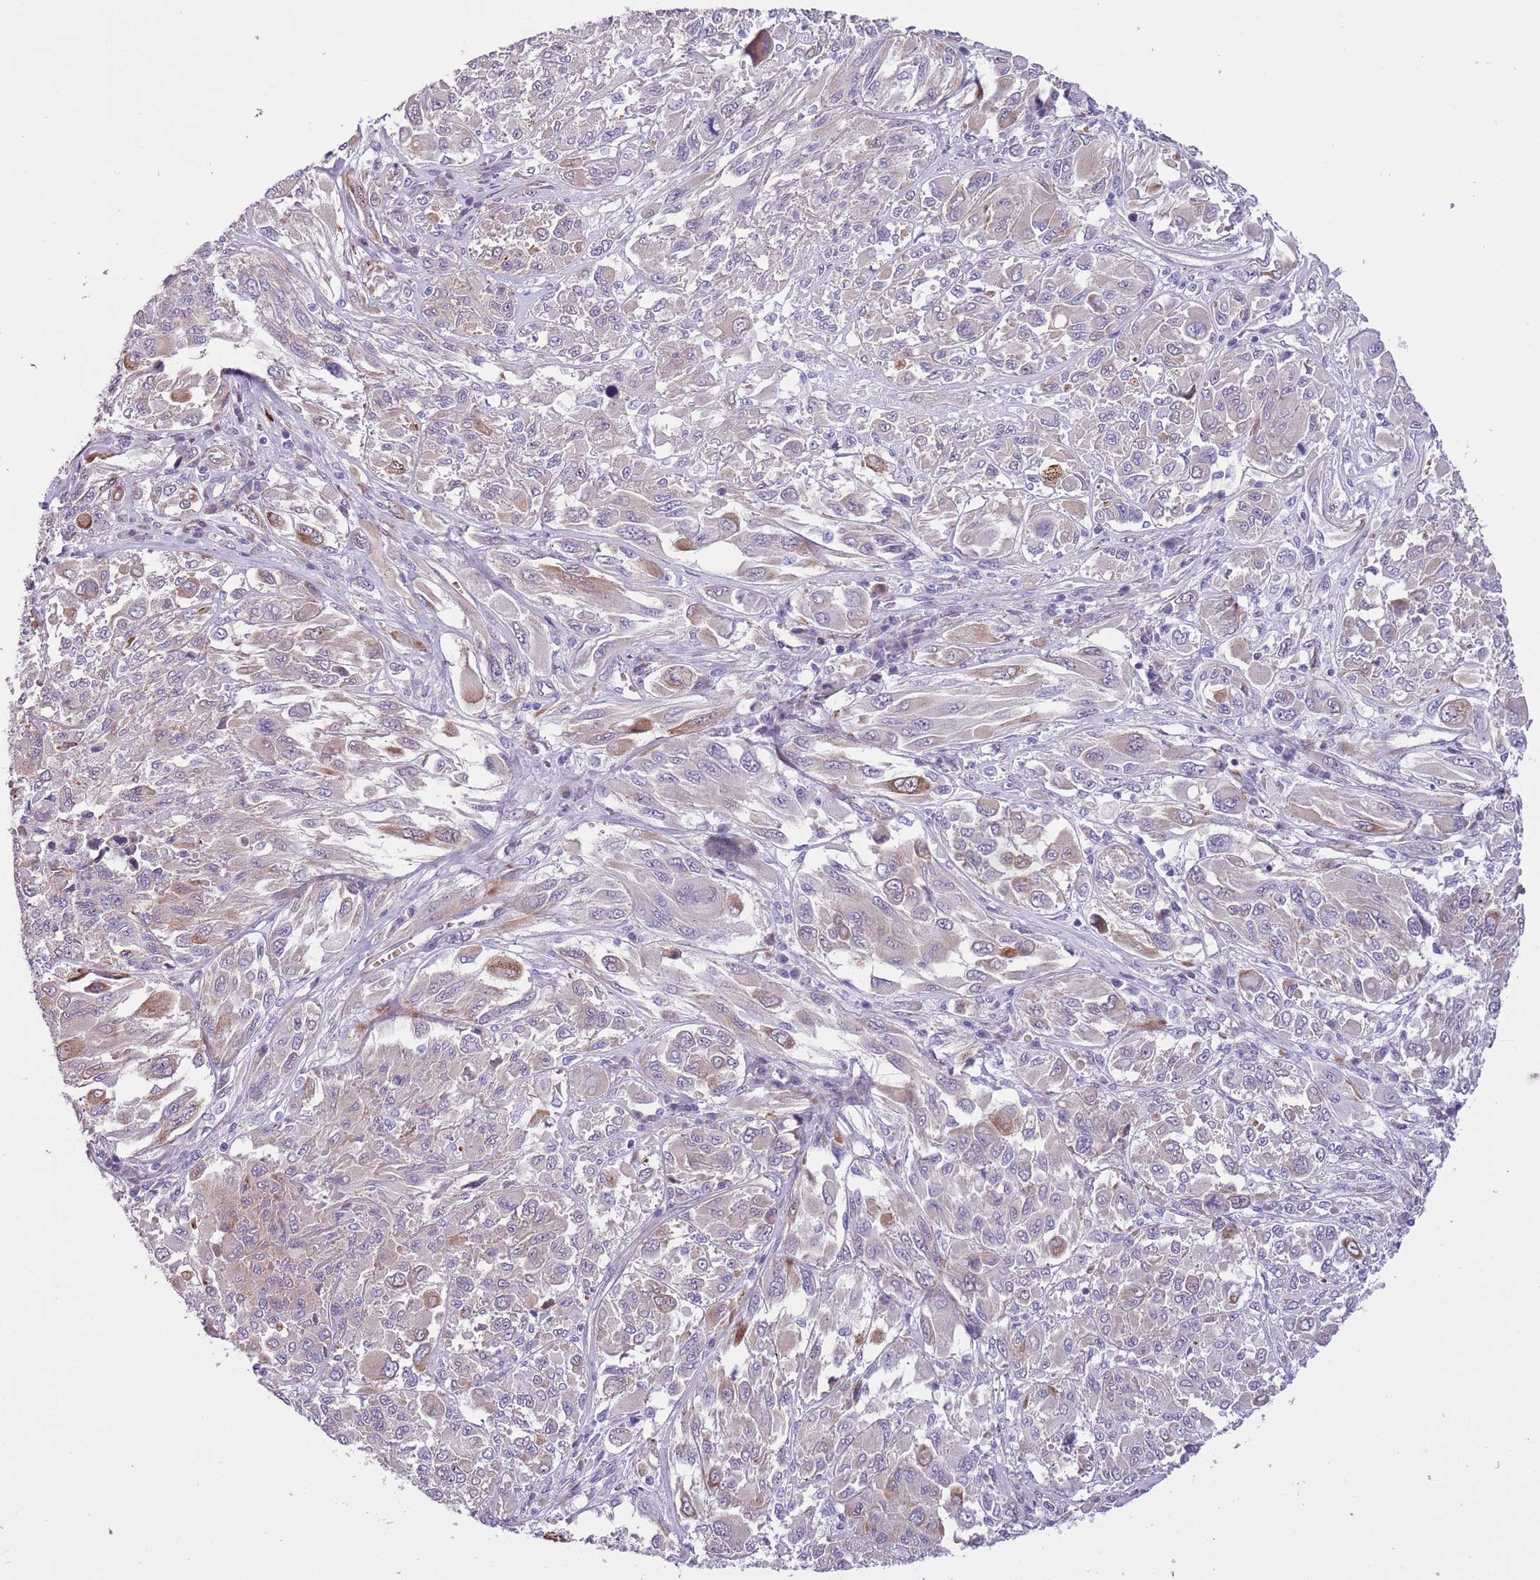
{"staining": {"intensity": "moderate", "quantity": "<25%", "location": "cytoplasmic/membranous"}, "tissue": "melanoma", "cell_type": "Tumor cells", "image_type": "cancer", "snomed": [{"axis": "morphology", "description": "Malignant melanoma, NOS"}, {"axis": "topography", "description": "Skin"}], "caption": "A brown stain shows moderate cytoplasmic/membranous expression of a protein in human malignant melanoma tumor cells.", "gene": "MRPL32", "patient": {"sex": "female", "age": 91}}